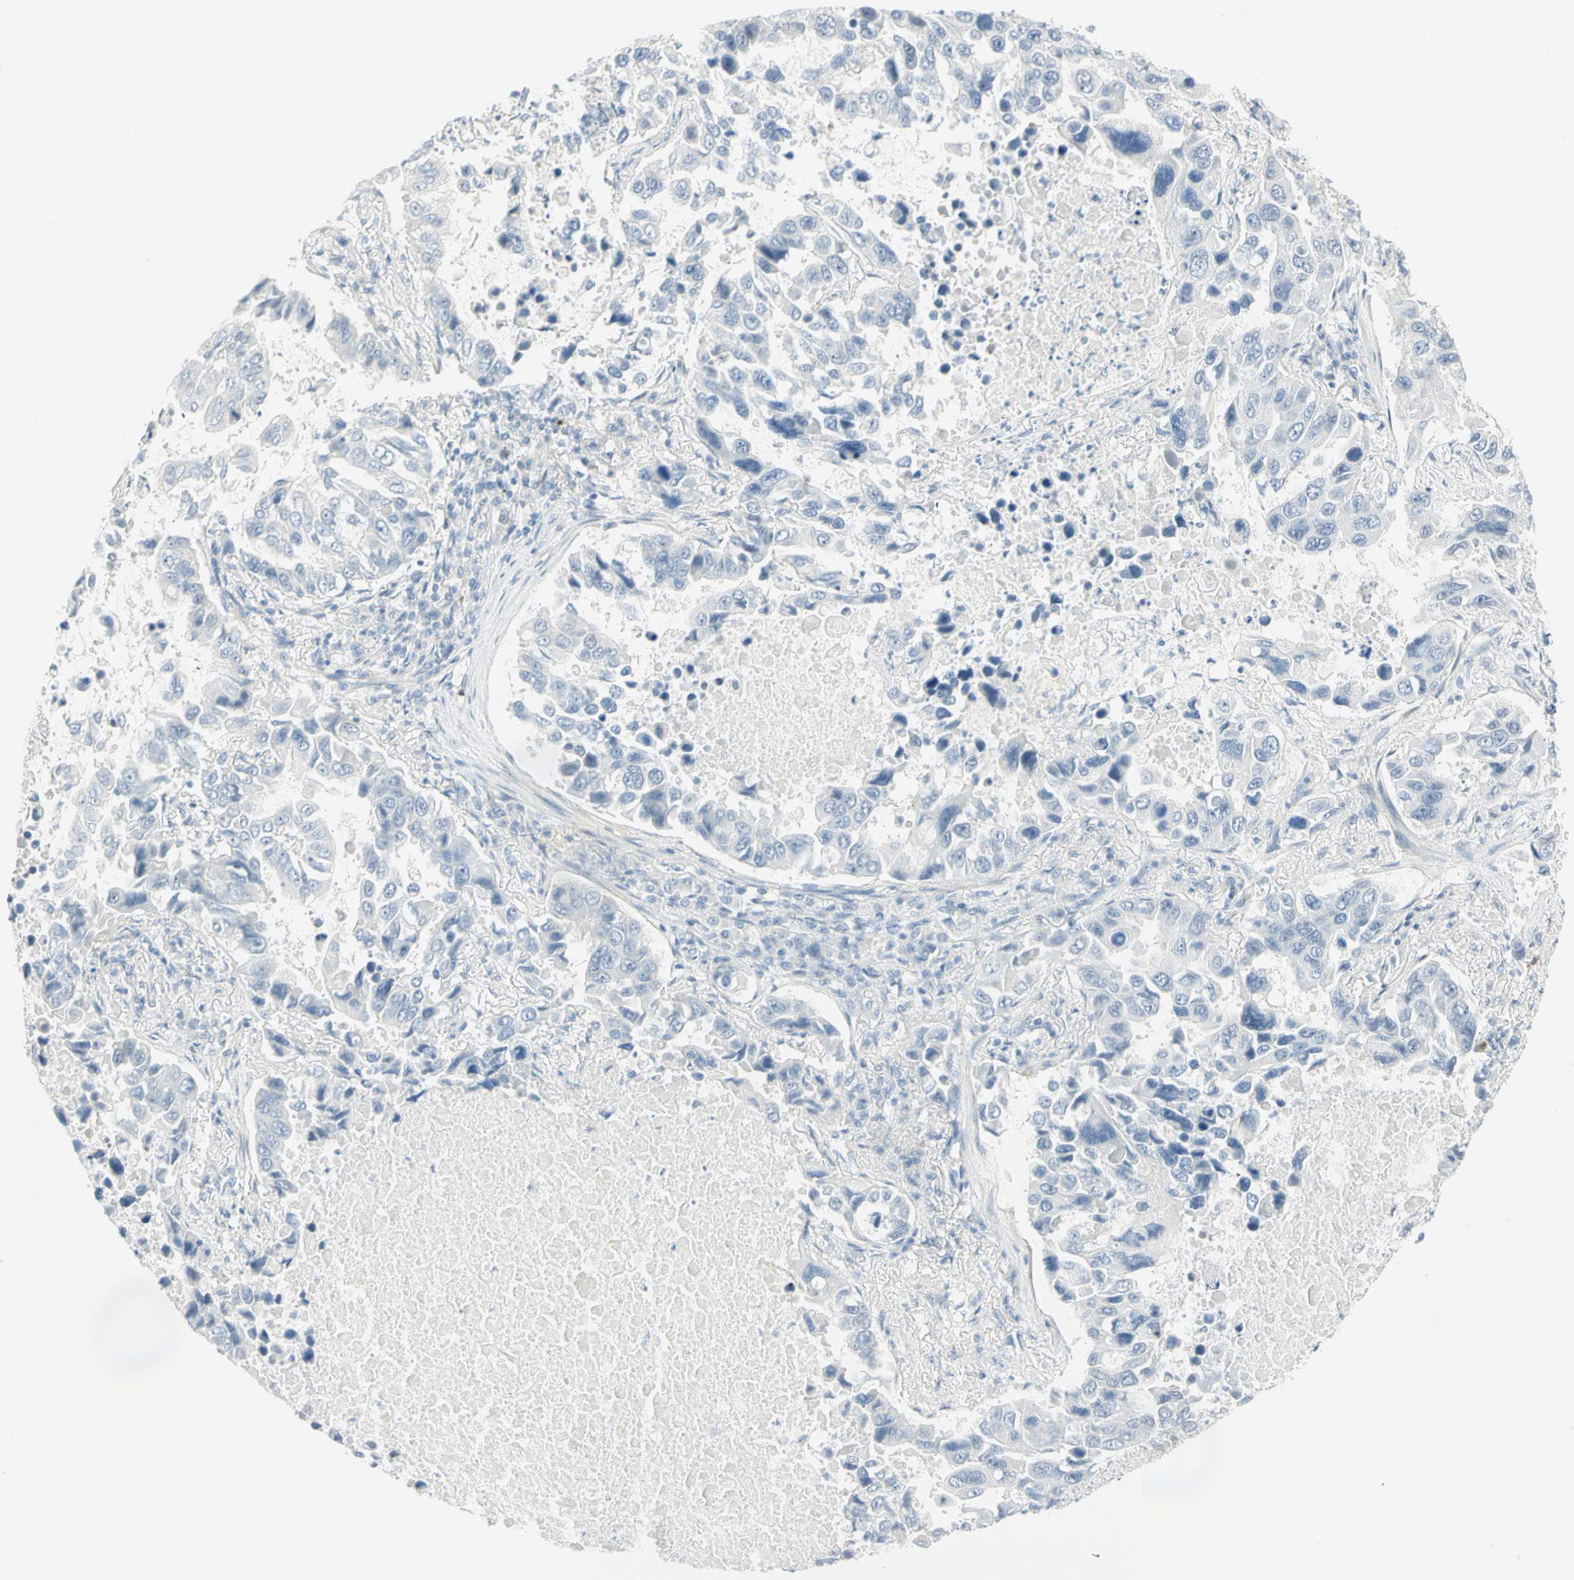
{"staining": {"intensity": "negative", "quantity": "none", "location": "none"}, "tissue": "lung cancer", "cell_type": "Tumor cells", "image_type": "cancer", "snomed": [{"axis": "morphology", "description": "Adenocarcinoma, NOS"}, {"axis": "topography", "description": "Lung"}], "caption": "Tumor cells are negative for protein expression in human lung cancer. The staining was performed using DAB to visualize the protein expression in brown, while the nuclei were stained in blue with hematoxylin (Magnification: 20x).", "gene": "MLLT10", "patient": {"sex": "male", "age": 64}}